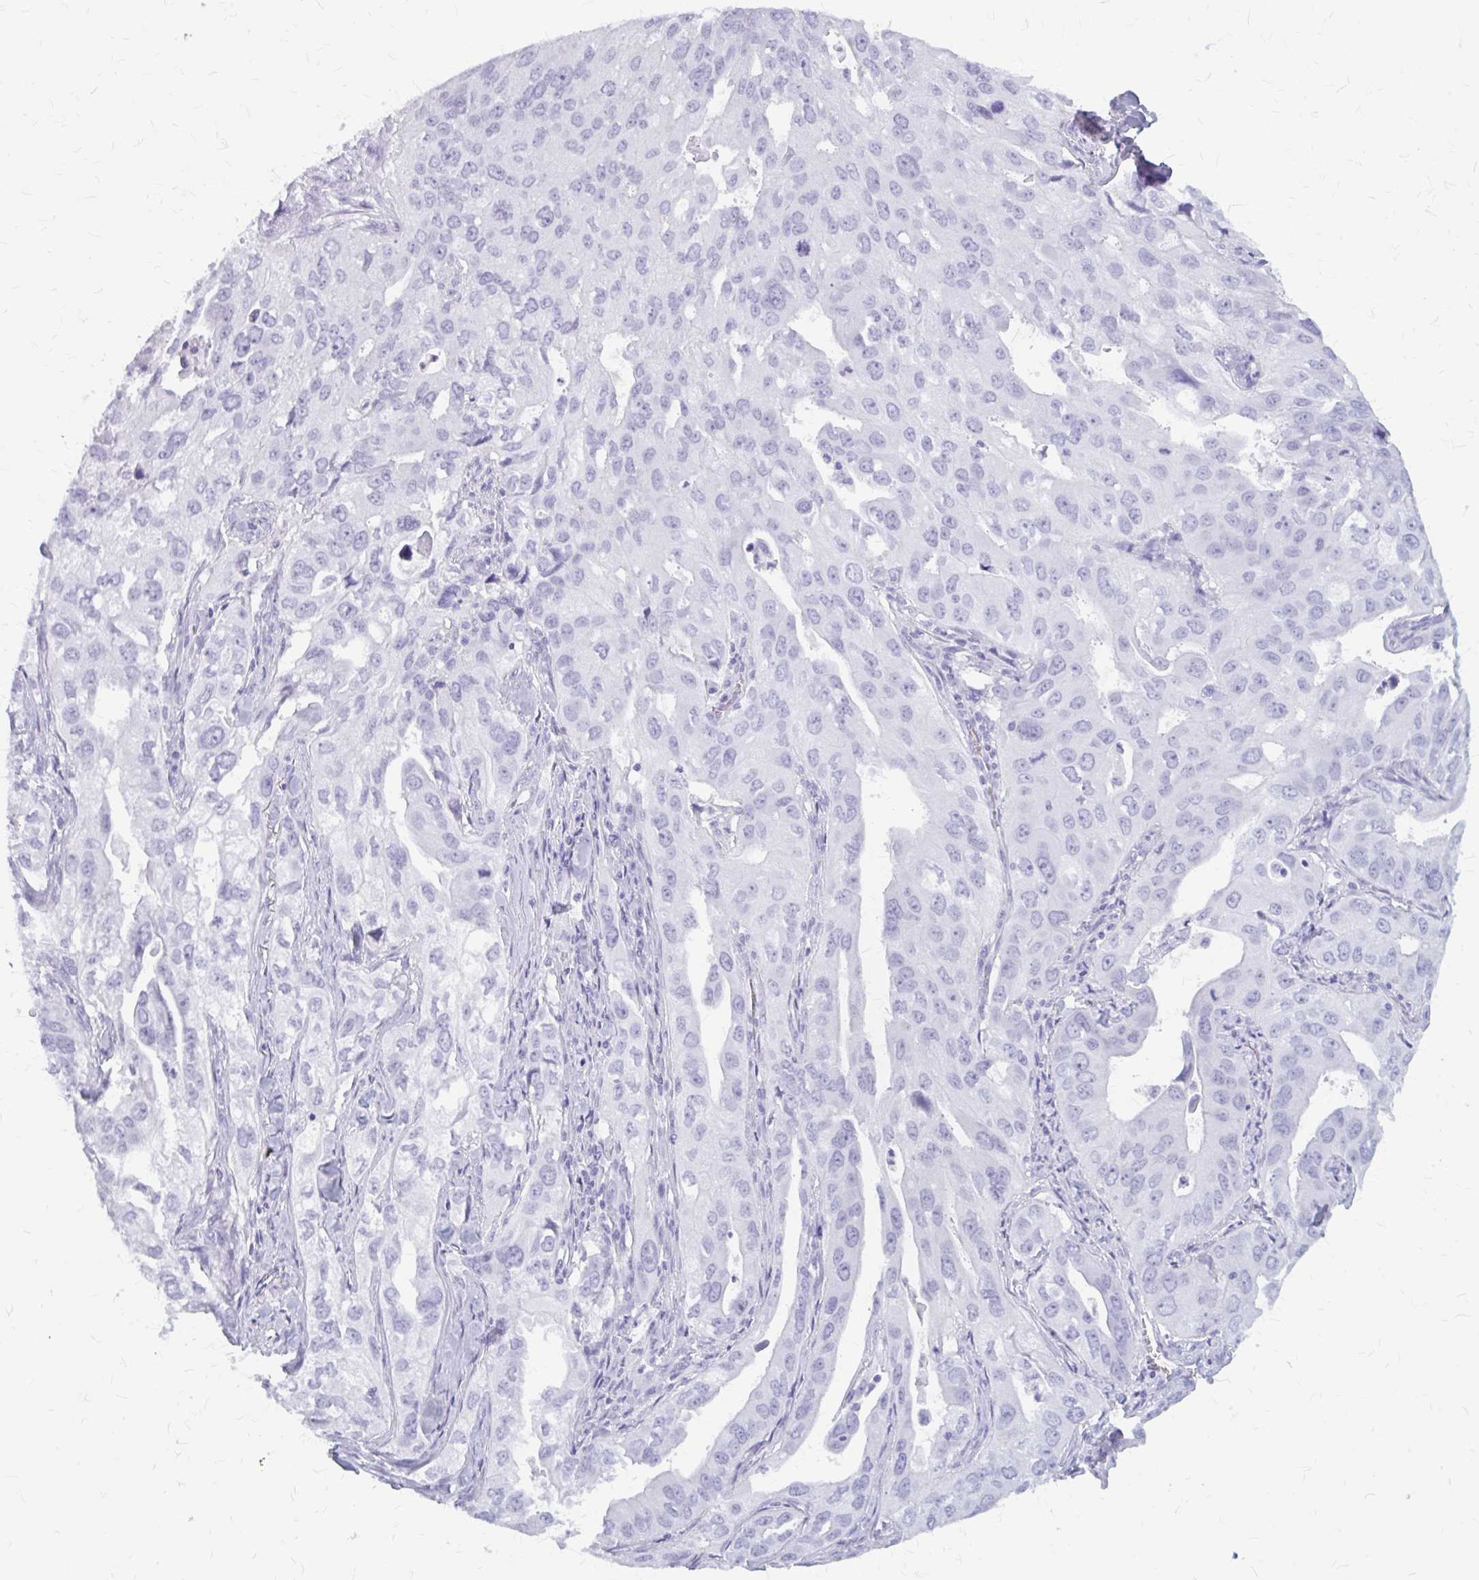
{"staining": {"intensity": "negative", "quantity": "none", "location": "none"}, "tissue": "lung cancer", "cell_type": "Tumor cells", "image_type": "cancer", "snomed": [{"axis": "morphology", "description": "Adenocarcinoma, NOS"}, {"axis": "topography", "description": "Lung"}], "caption": "Immunohistochemical staining of human adenocarcinoma (lung) demonstrates no significant positivity in tumor cells.", "gene": "KLHDC7A", "patient": {"sex": "male", "age": 48}}